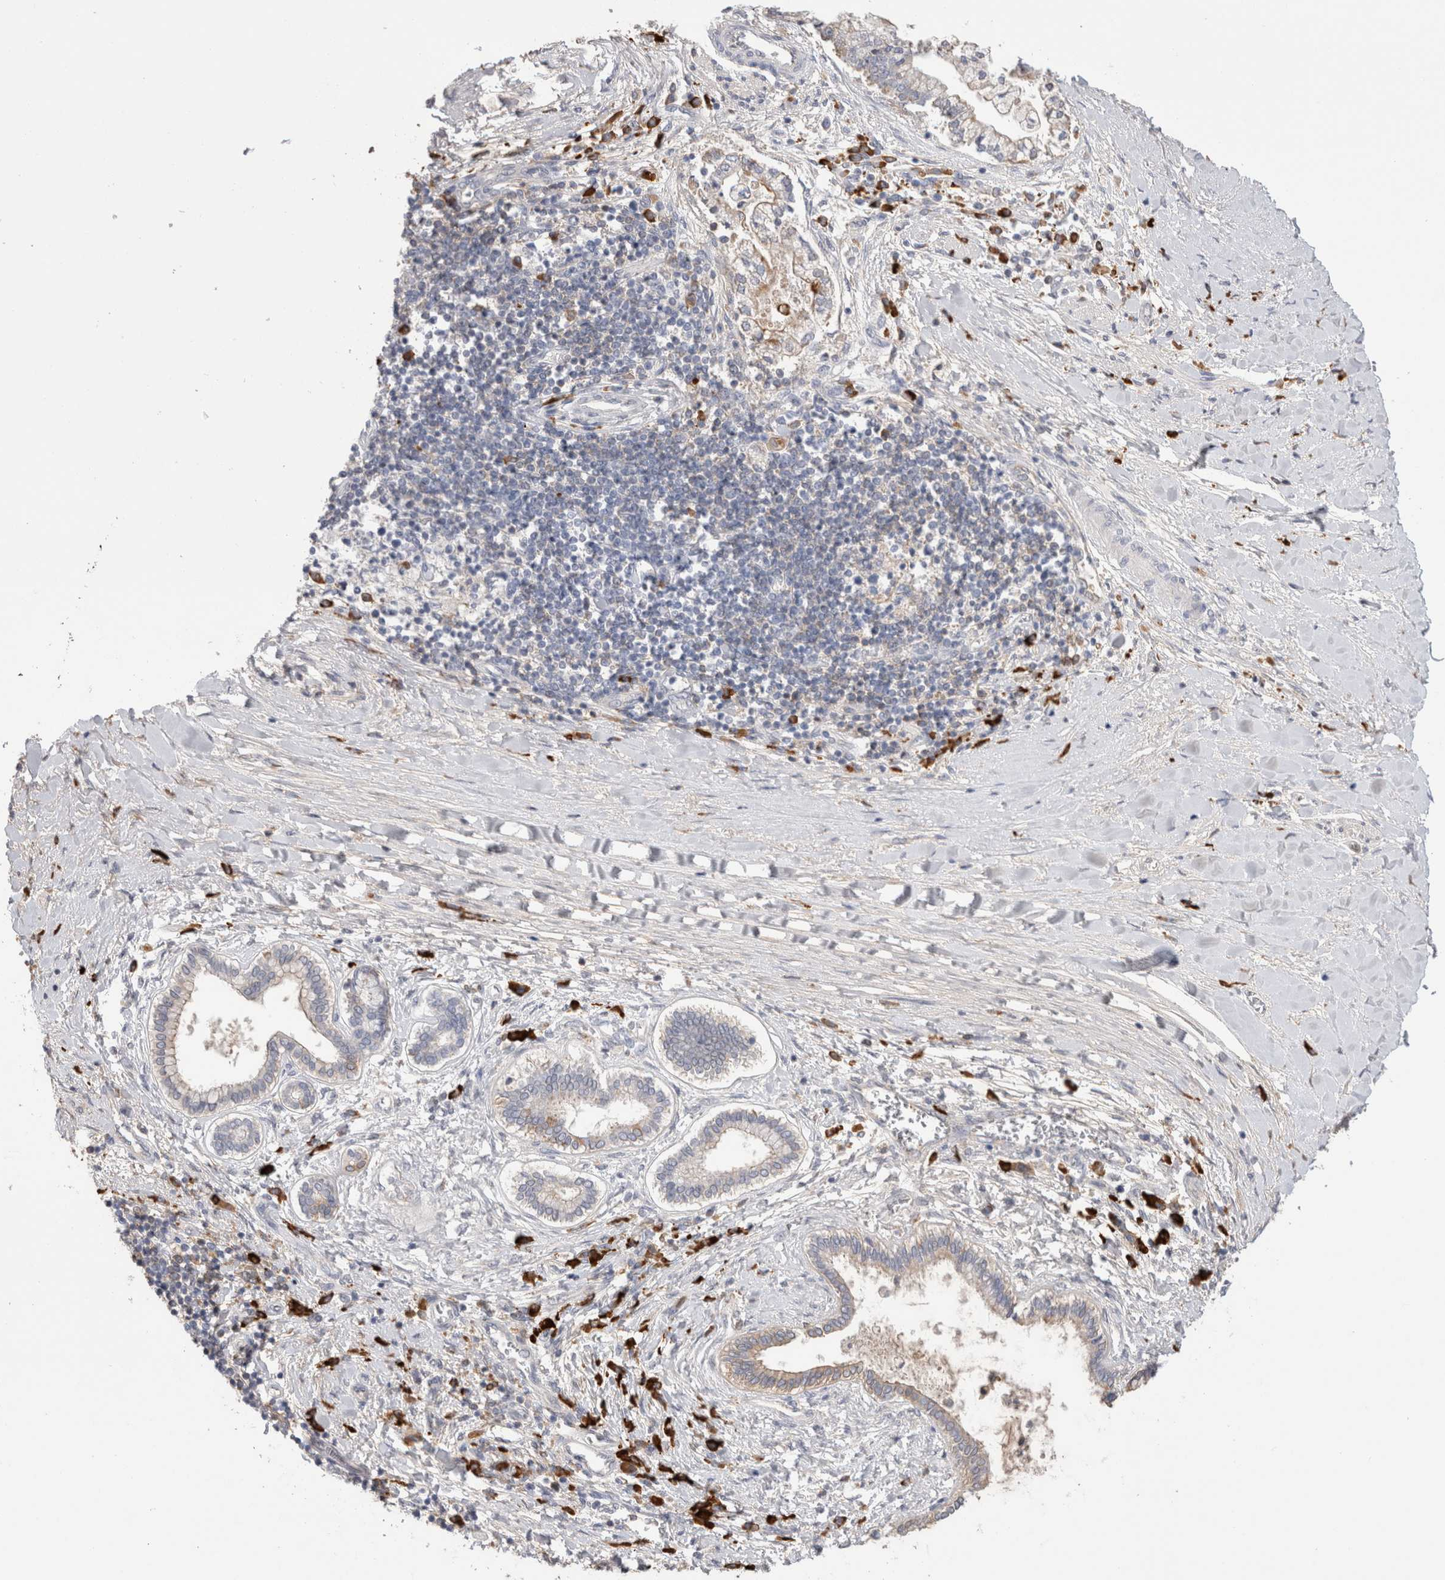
{"staining": {"intensity": "weak", "quantity": "<25%", "location": "cytoplasmic/membranous"}, "tissue": "liver cancer", "cell_type": "Tumor cells", "image_type": "cancer", "snomed": [{"axis": "morphology", "description": "Cholangiocarcinoma"}, {"axis": "topography", "description": "Liver"}], "caption": "Immunohistochemical staining of human liver cancer shows no significant expression in tumor cells.", "gene": "PPP3CC", "patient": {"sex": "male", "age": 50}}